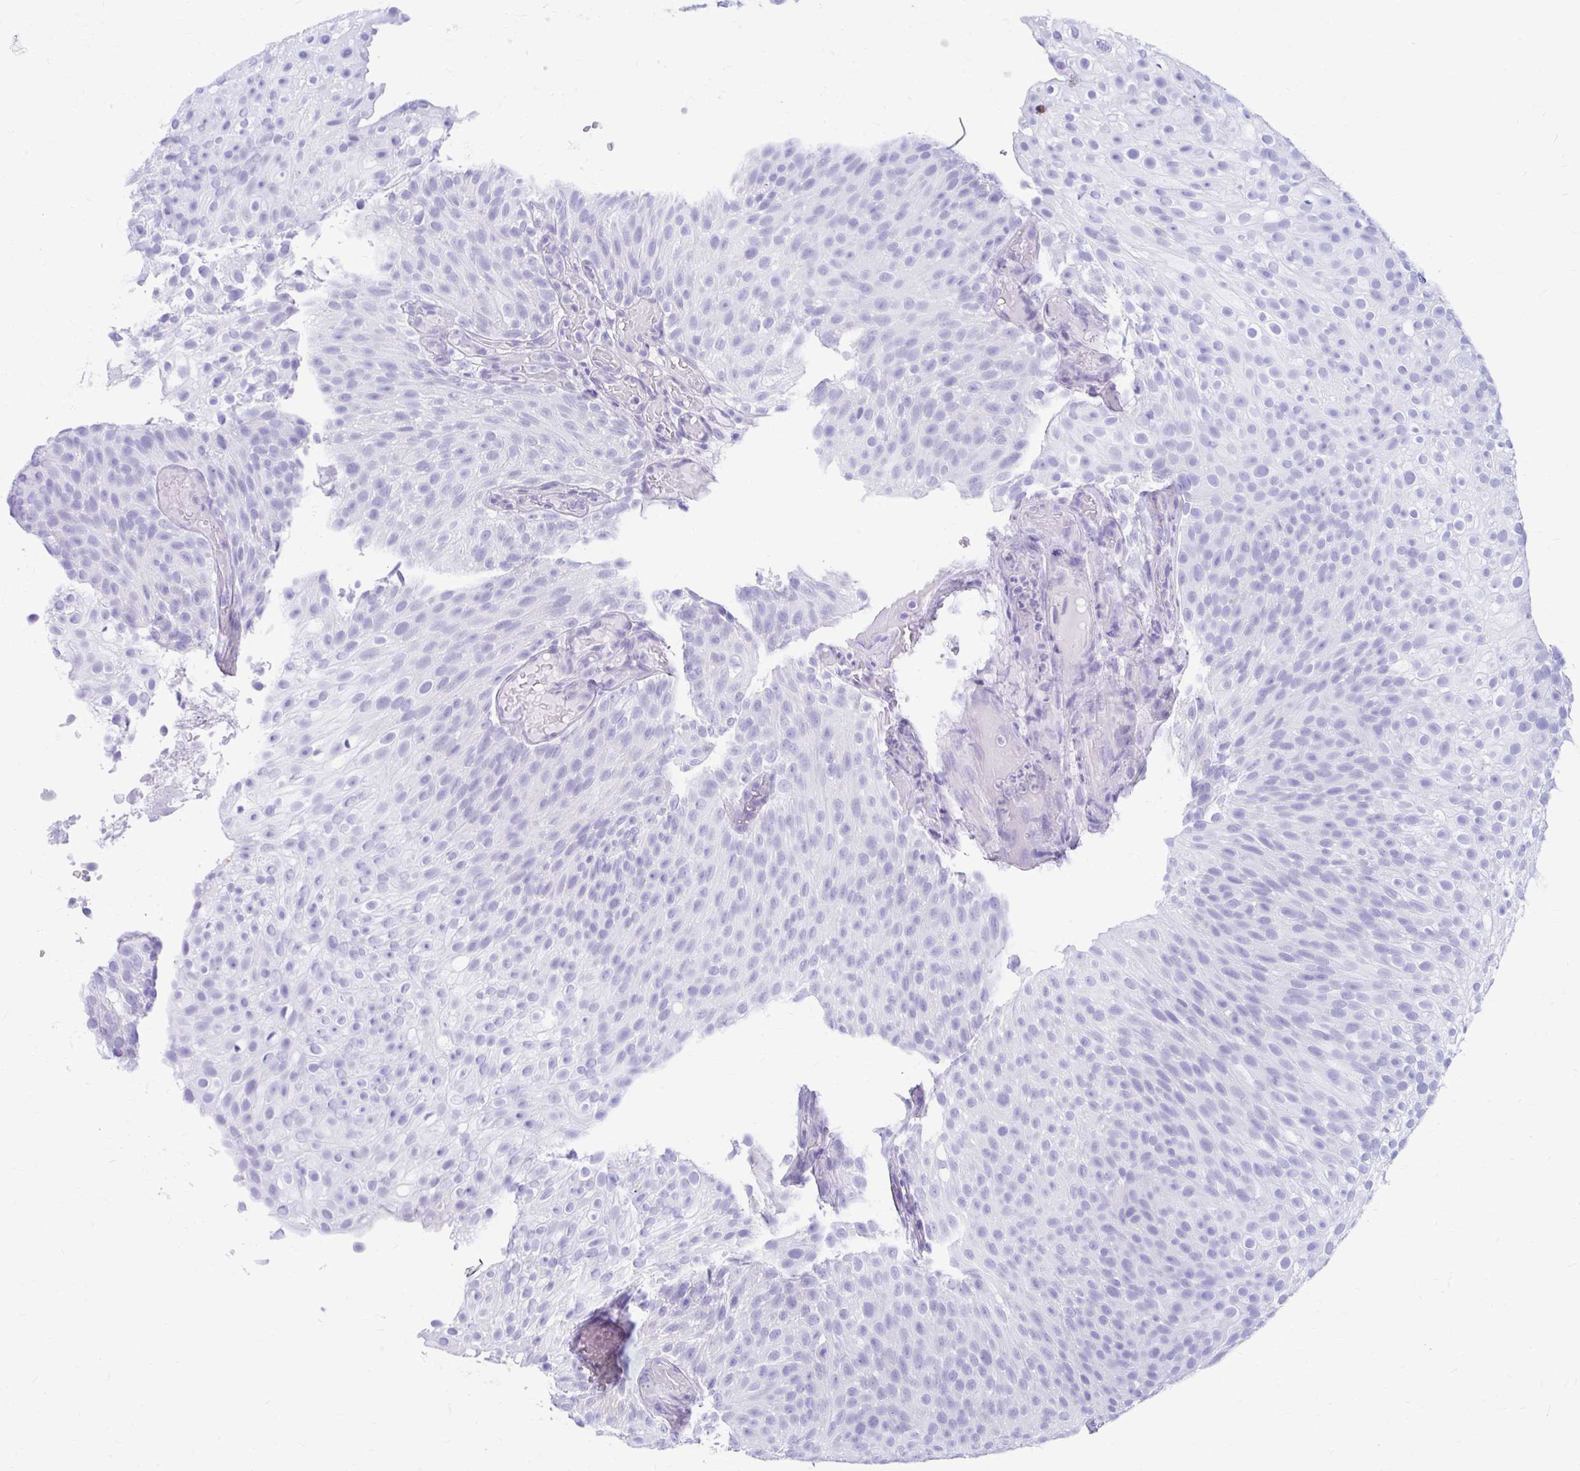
{"staining": {"intensity": "negative", "quantity": "none", "location": "none"}, "tissue": "urothelial cancer", "cell_type": "Tumor cells", "image_type": "cancer", "snomed": [{"axis": "morphology", "description": "Urothelial carcinoma, Low grade"}, {"axis": "topography", "description": "Urinary bladder"}], "caption": "DAB (3,3'-diaminobenzidine) immunohistochemical staining of low-grade urothelial carcinoma reveals no significant expression in tumor cells.", "gene": "NSG2", "patient": {"sex": "male", "age": 78}}